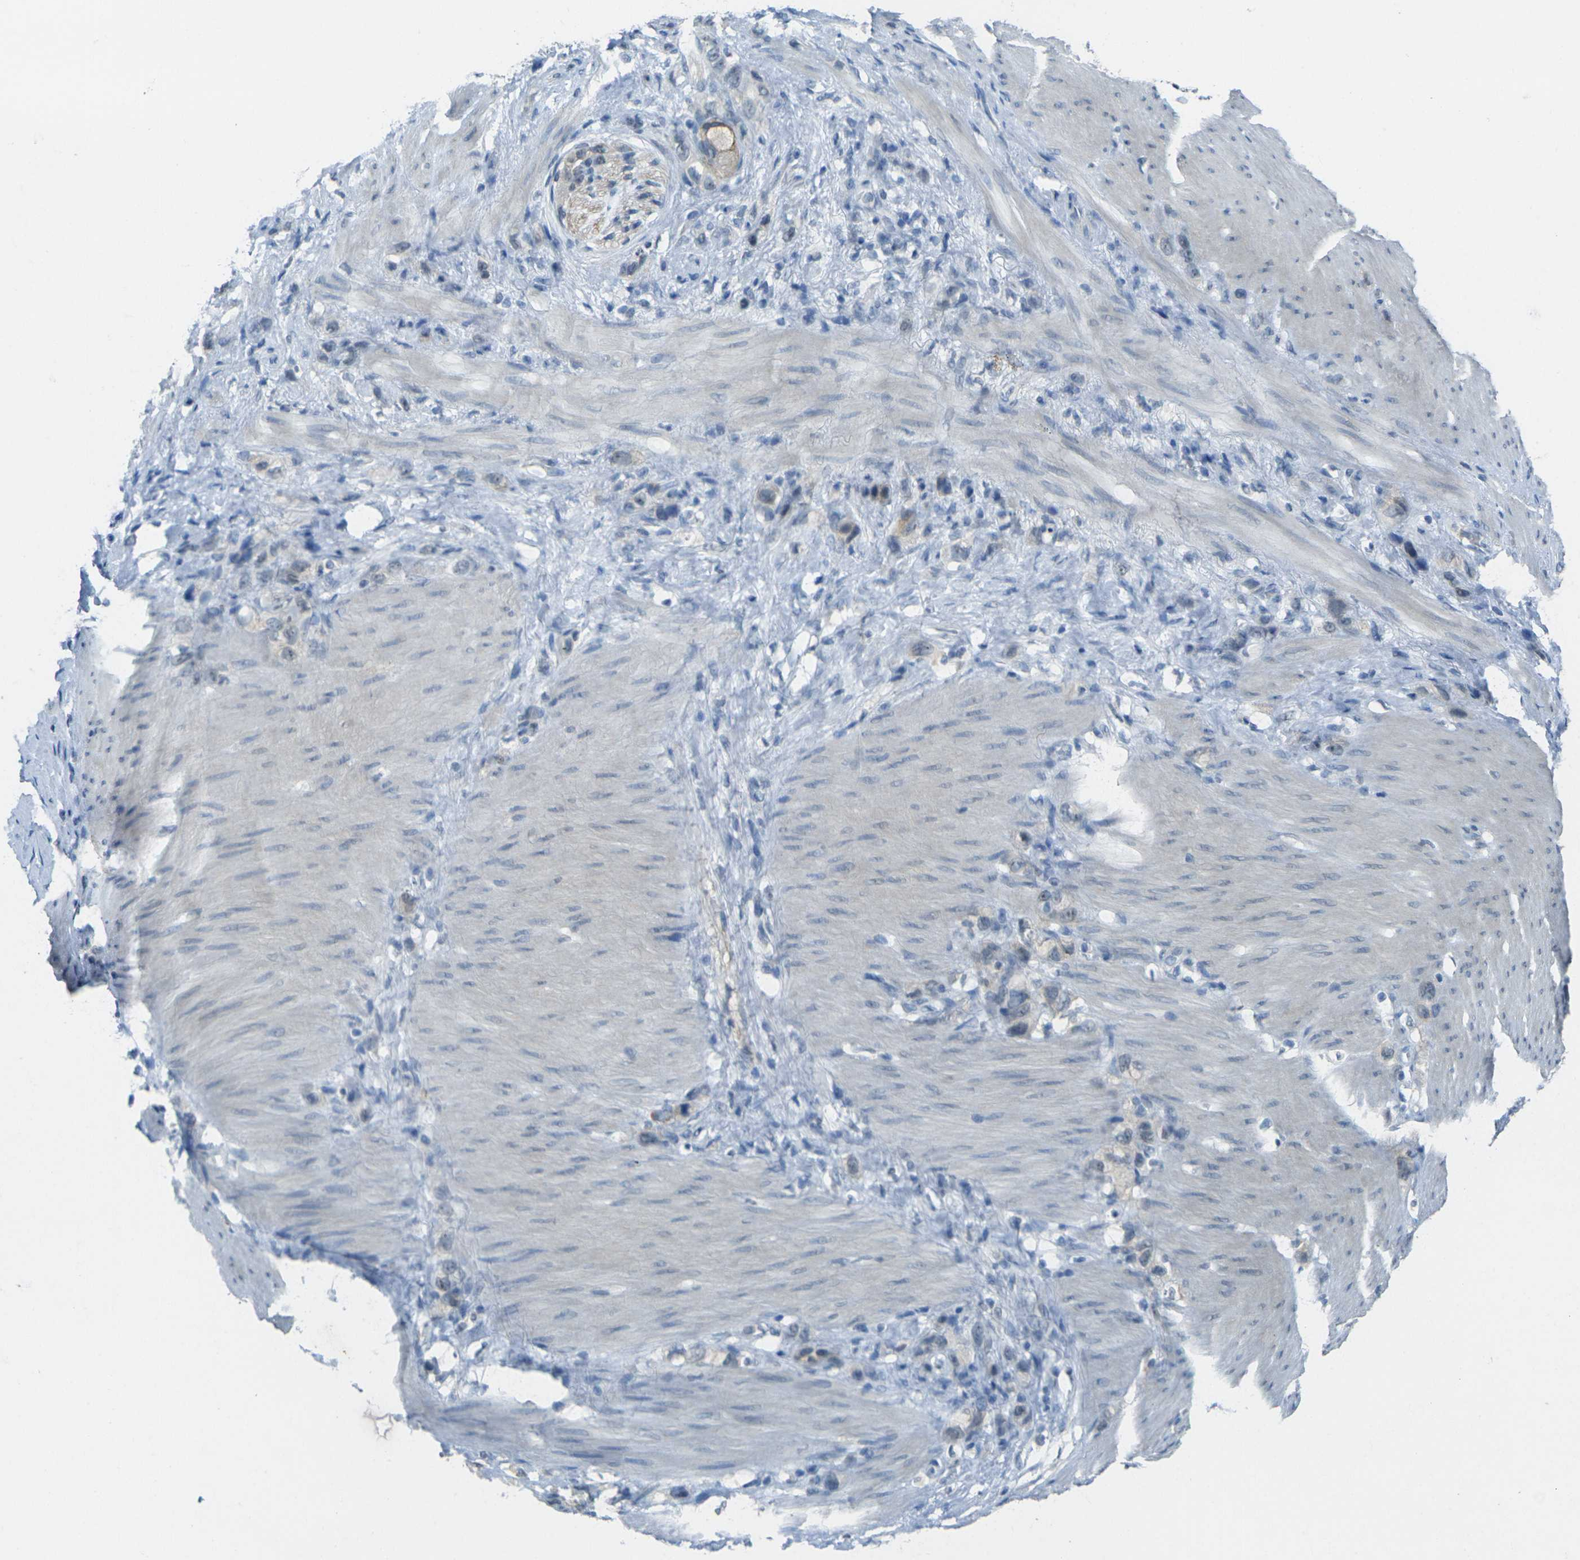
{"staining": {"intensity": "weak", "quantity": "<25%", "location": "cytoplasmic/membranous"}, "tissue": "stomach cancer", "cell_type": "Tumor cells", "image_type": "cancer", "snomed": [{"axis": "morphology", "description": "Normal tissue, NOS"}, {"axis": "morphology", "description": "Adenocarcinoma, NOS"}, {"axis": "morphology", "description": "Adenocarcinoma, High grade"}, {"axis": "topography", "description": "Stomach, upper"}, {"axis": "topography", "description": "Stomach"}], "caption": "IHC image of neoplastic tissue: stomach high-grade adenocarcinoma stained with DAB (3,3'-diaminobenzidine) demonstrates no significant protein positivity in tumor cells.", "gene": "SPTBN2", "patient": {"sex": "female", "age": 65}}